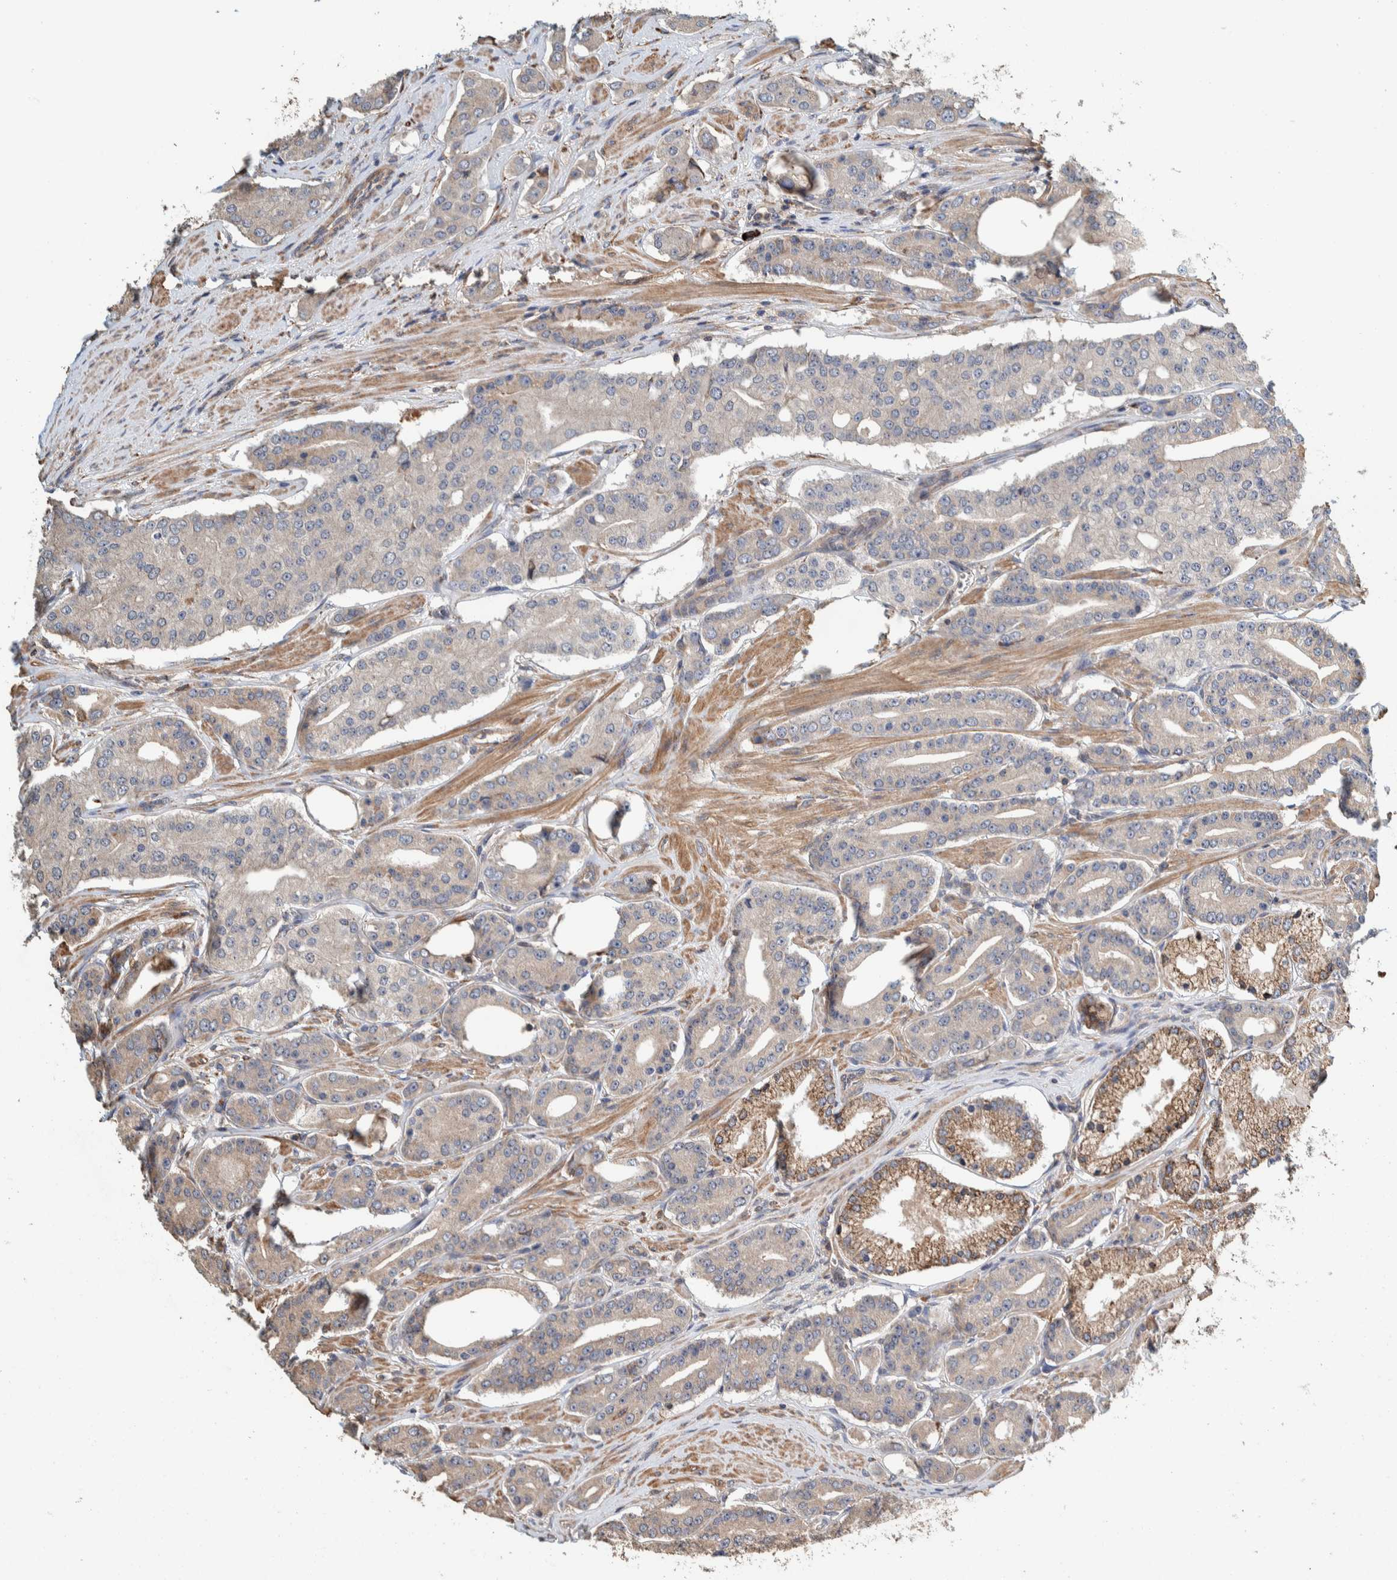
{"staining": {"intensity": "moderate", "quantity": "<25%", "location": "cytoplasmic/membranous"}, "tissue": "prostate cancer", "cell_type": "Tumor cells", "image_type": "cancer", "snomed": [{"axis": "morphology", "description": "Adenocarcinoma, High grade"}, {"axis": "topography", "description": "Prostate"}], "caption": "High-power microscopy captured an immunohistochemistry histopathology image of prostate cancer (adenocarcinoma (high-grade)), revealing moderate cytoplasmic/membranous staining in about <25% of tumor cells. (Stains: DAB (3,3'-diaminobenzidine) in brown, nuclei in blue, Microscopy: brightfield microscopy at high magnification).", "gene": "PLA2G3", "patient": {"sex": "male", "age": 71}}